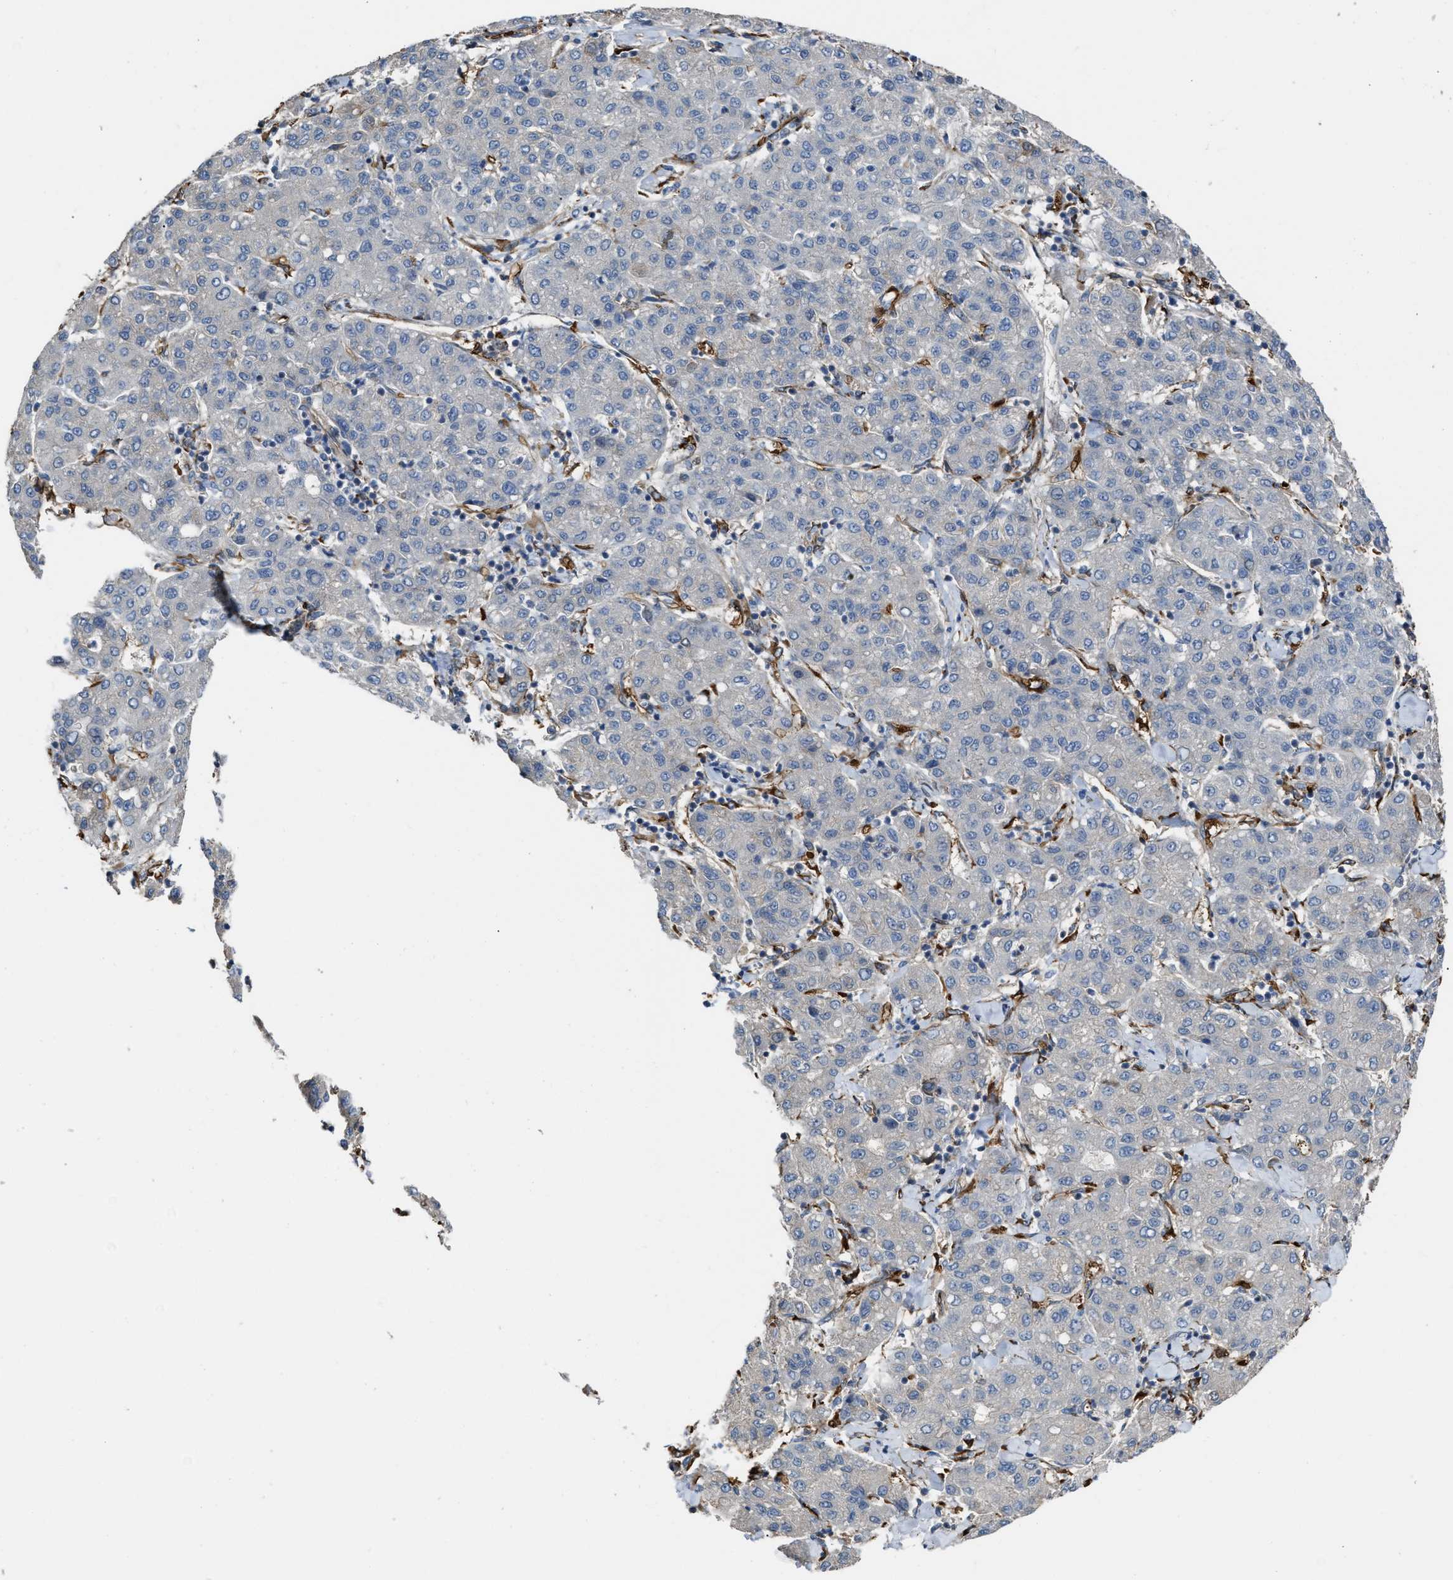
{"staining": {"intensity": "weak", "quantity": "<25%", "location": "cytoplasmic/membranous"}, "tissue": "liver cancer", "cell_type": "Tumor cells", "image_type": "cancer", "snomed": [{"axis": "morphology", "description": "Carcinoma, Hepatocellular, NOS"}, {"axis": "topography", "description": "Liver"}], "caption": "Tumor cells are negative for protein expression in human hepatocellular carcinoma (liver).", "gene": "SELENOM", "patient": {"sex": "male", "age": 65}}